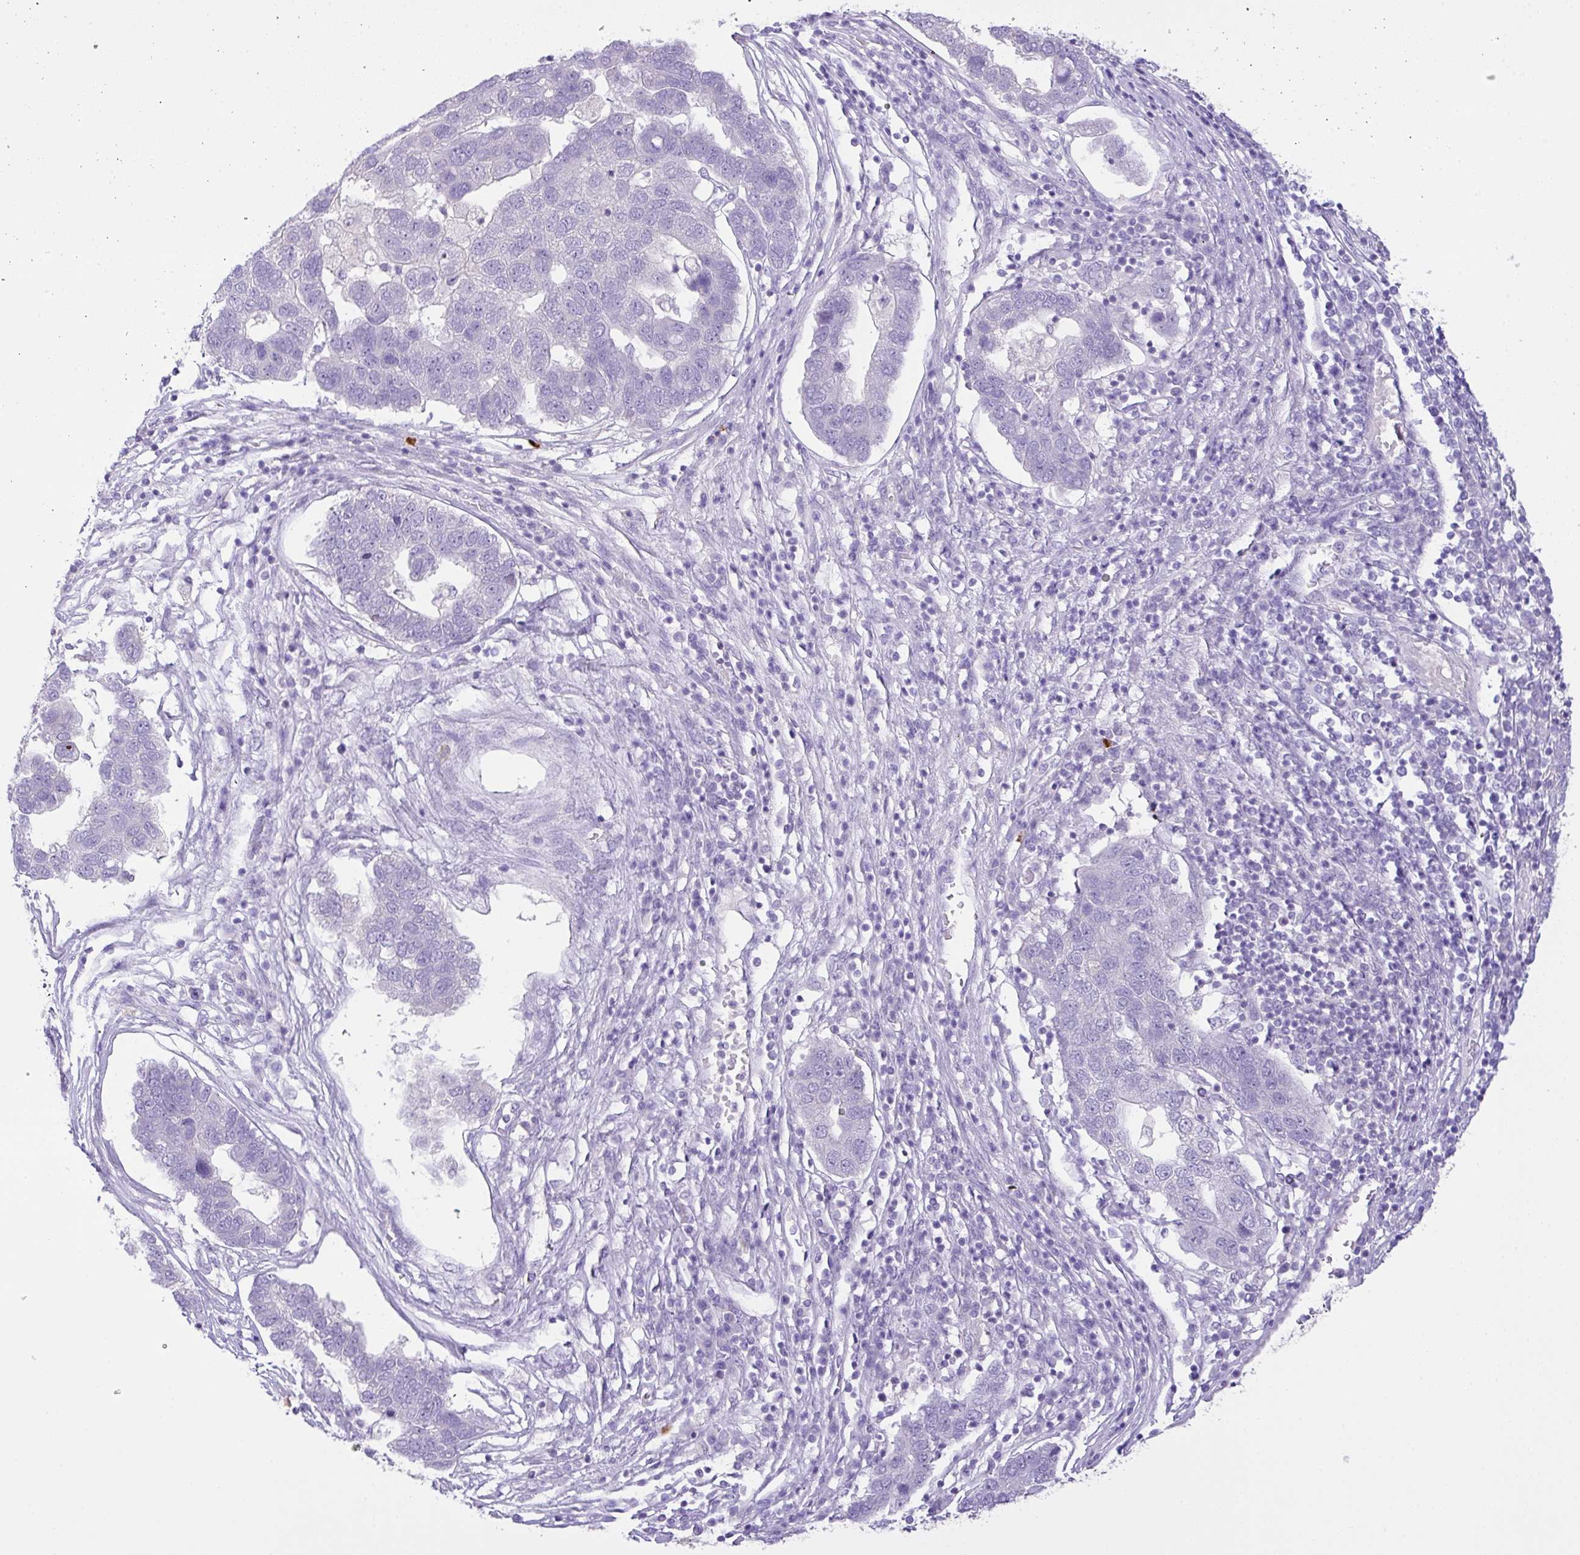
{"staining": {"intensity": "negative", "quantity": "none", "location": "none"}, "tissue": "pancreatic cancer", "cell_type": "Tumor cells", "image_type": "cancer", "snomed": [{"axis": "morphology", "description": "Adenocarcinoma, NOS"}, {"axis": "topography", "description": "Pancreas"}], "caption": "Immunohistochemistry image of neoplastic tissue: pancreatic adenocarcinoma stained with DAB demonstrates no significant protein expression in tumor cells.", "gene": "CST11", "patient": {"sex": "female", "age": 61}}